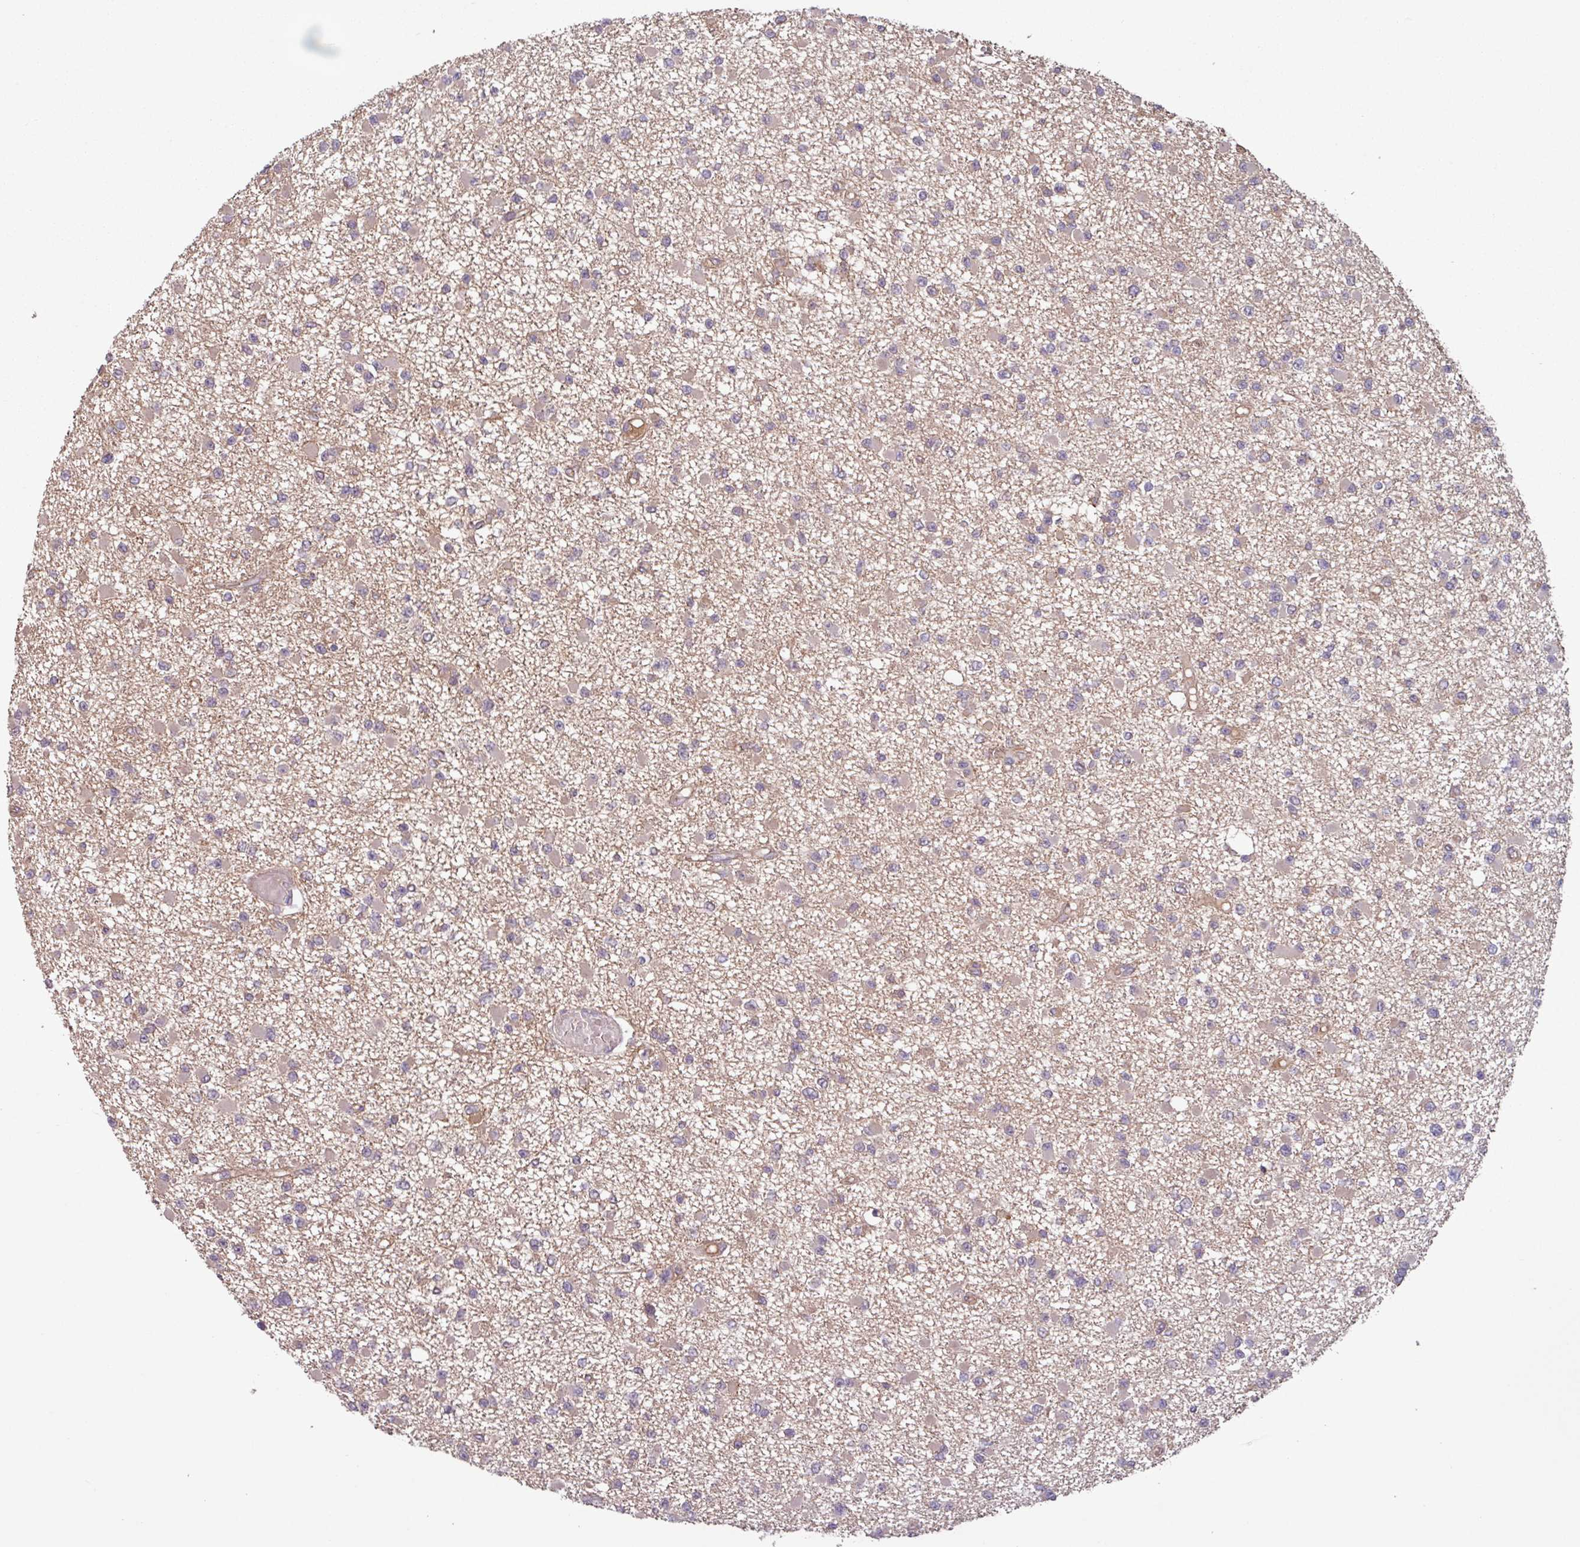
{"staining": {"intensity": "negative", "quantity": "none", "location": "none"}, "tissue": "glioma", "cell_type": "Tumor cells", "image_type": "cancer", "snomed": [{"axis": "morphology", "description": "Glioma, malignant, Low grade"}, {"axis": "topography", "description": "Brain"}], "caption": "Immunohistochemistry micrograph of human glioma stained for a protein (brown), which demonstrates no expression in tumor cells.", "gene": "TMEM88", "patient": {"sex": "female", "age": 22}}